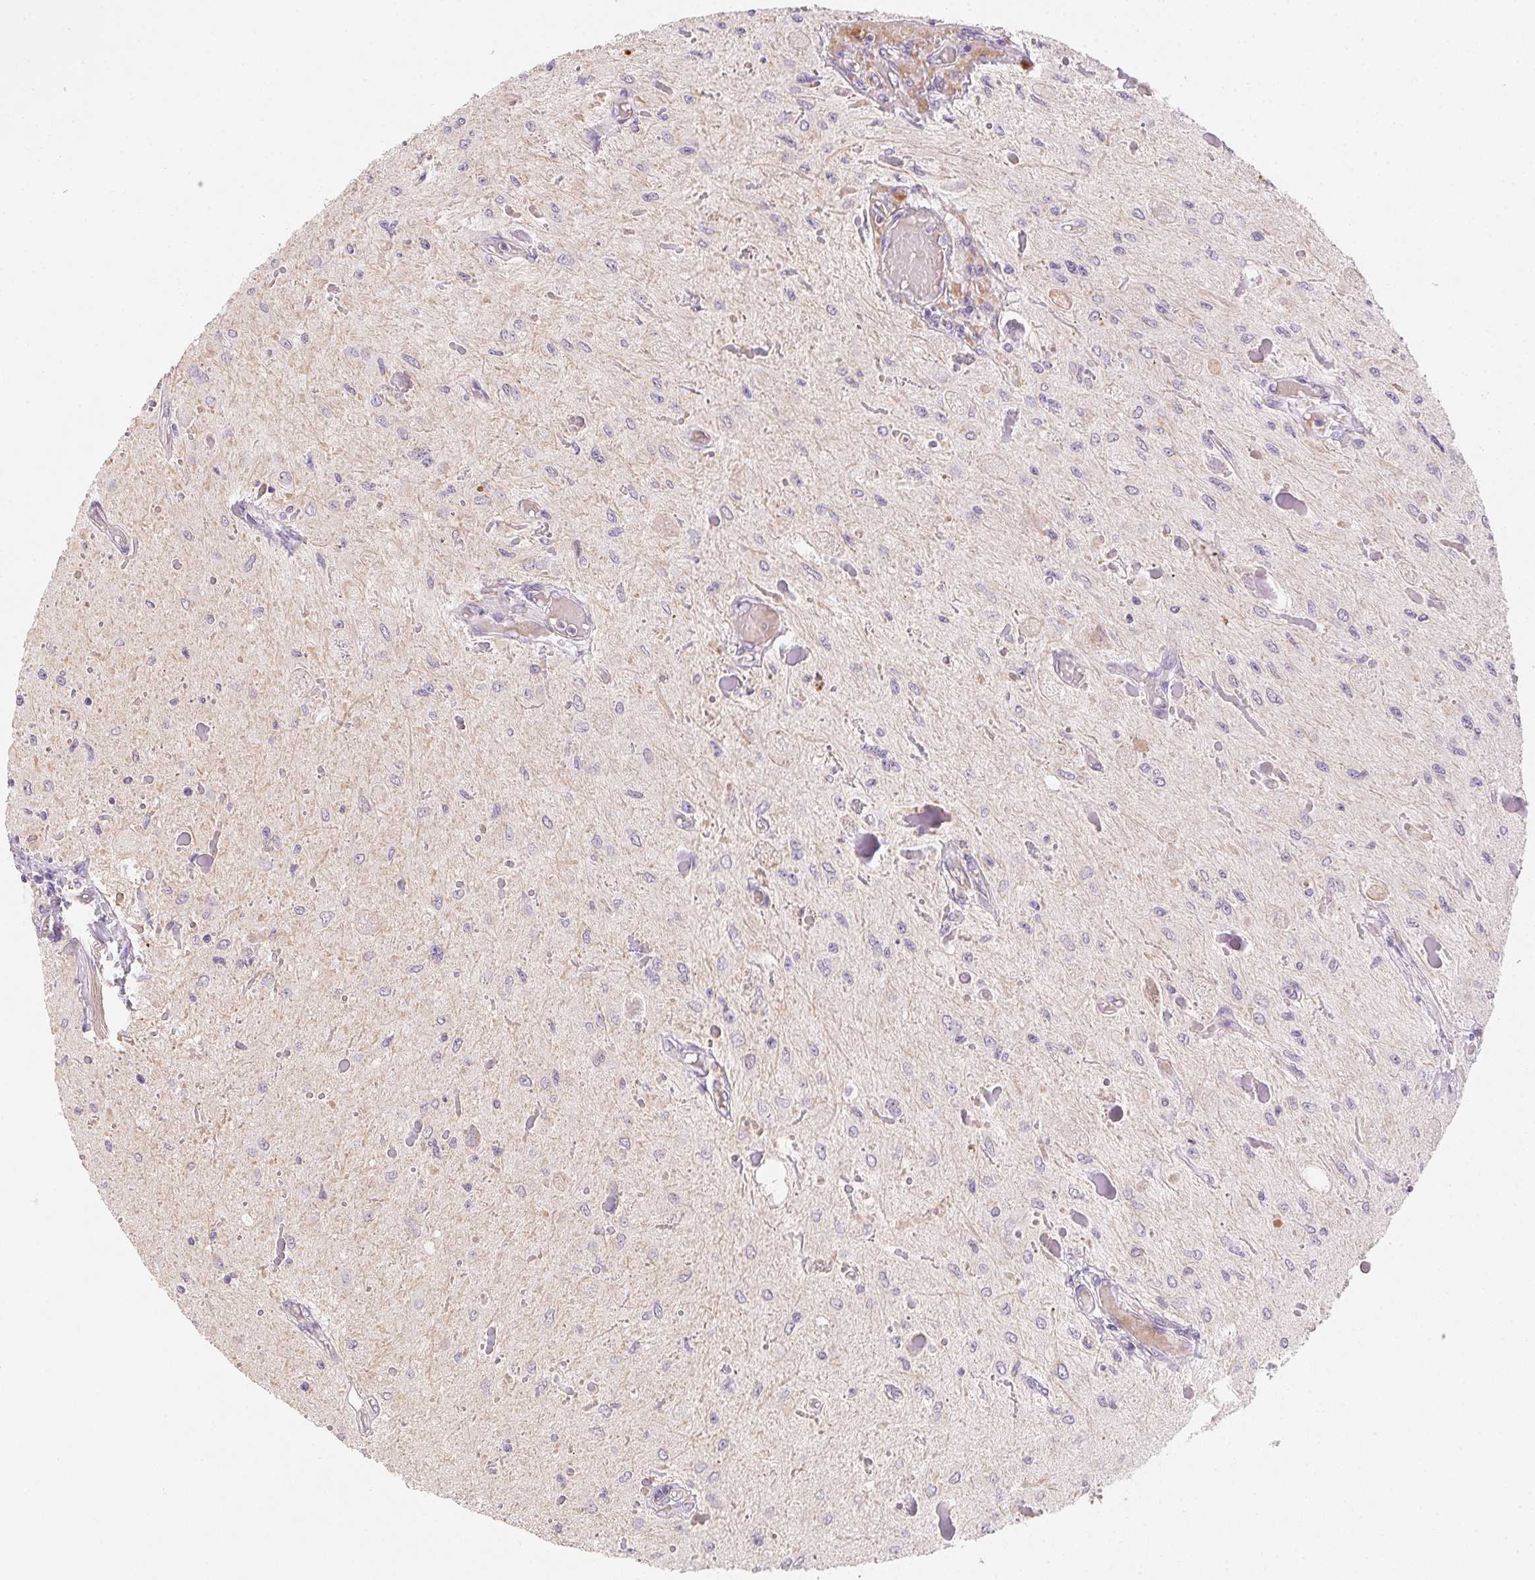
{"staining": {"intensity": "negative", "quantity": "none", "location": "none"}, "tissue": "glioma", "cell_type": "Tumor cells", "image_type": "cancer", "snomed": [{"axis": "morphology", "description": "Glioma, malignant, Low grade"}, {"axis": "topography", "description": "Cerebellum"}], "caption": "This is an immunohistochemistry micrograph of human glioma. There is no expression in tumor cells.", "gene": "HELLS", "patient": {"sex": "female", "age": 14}}